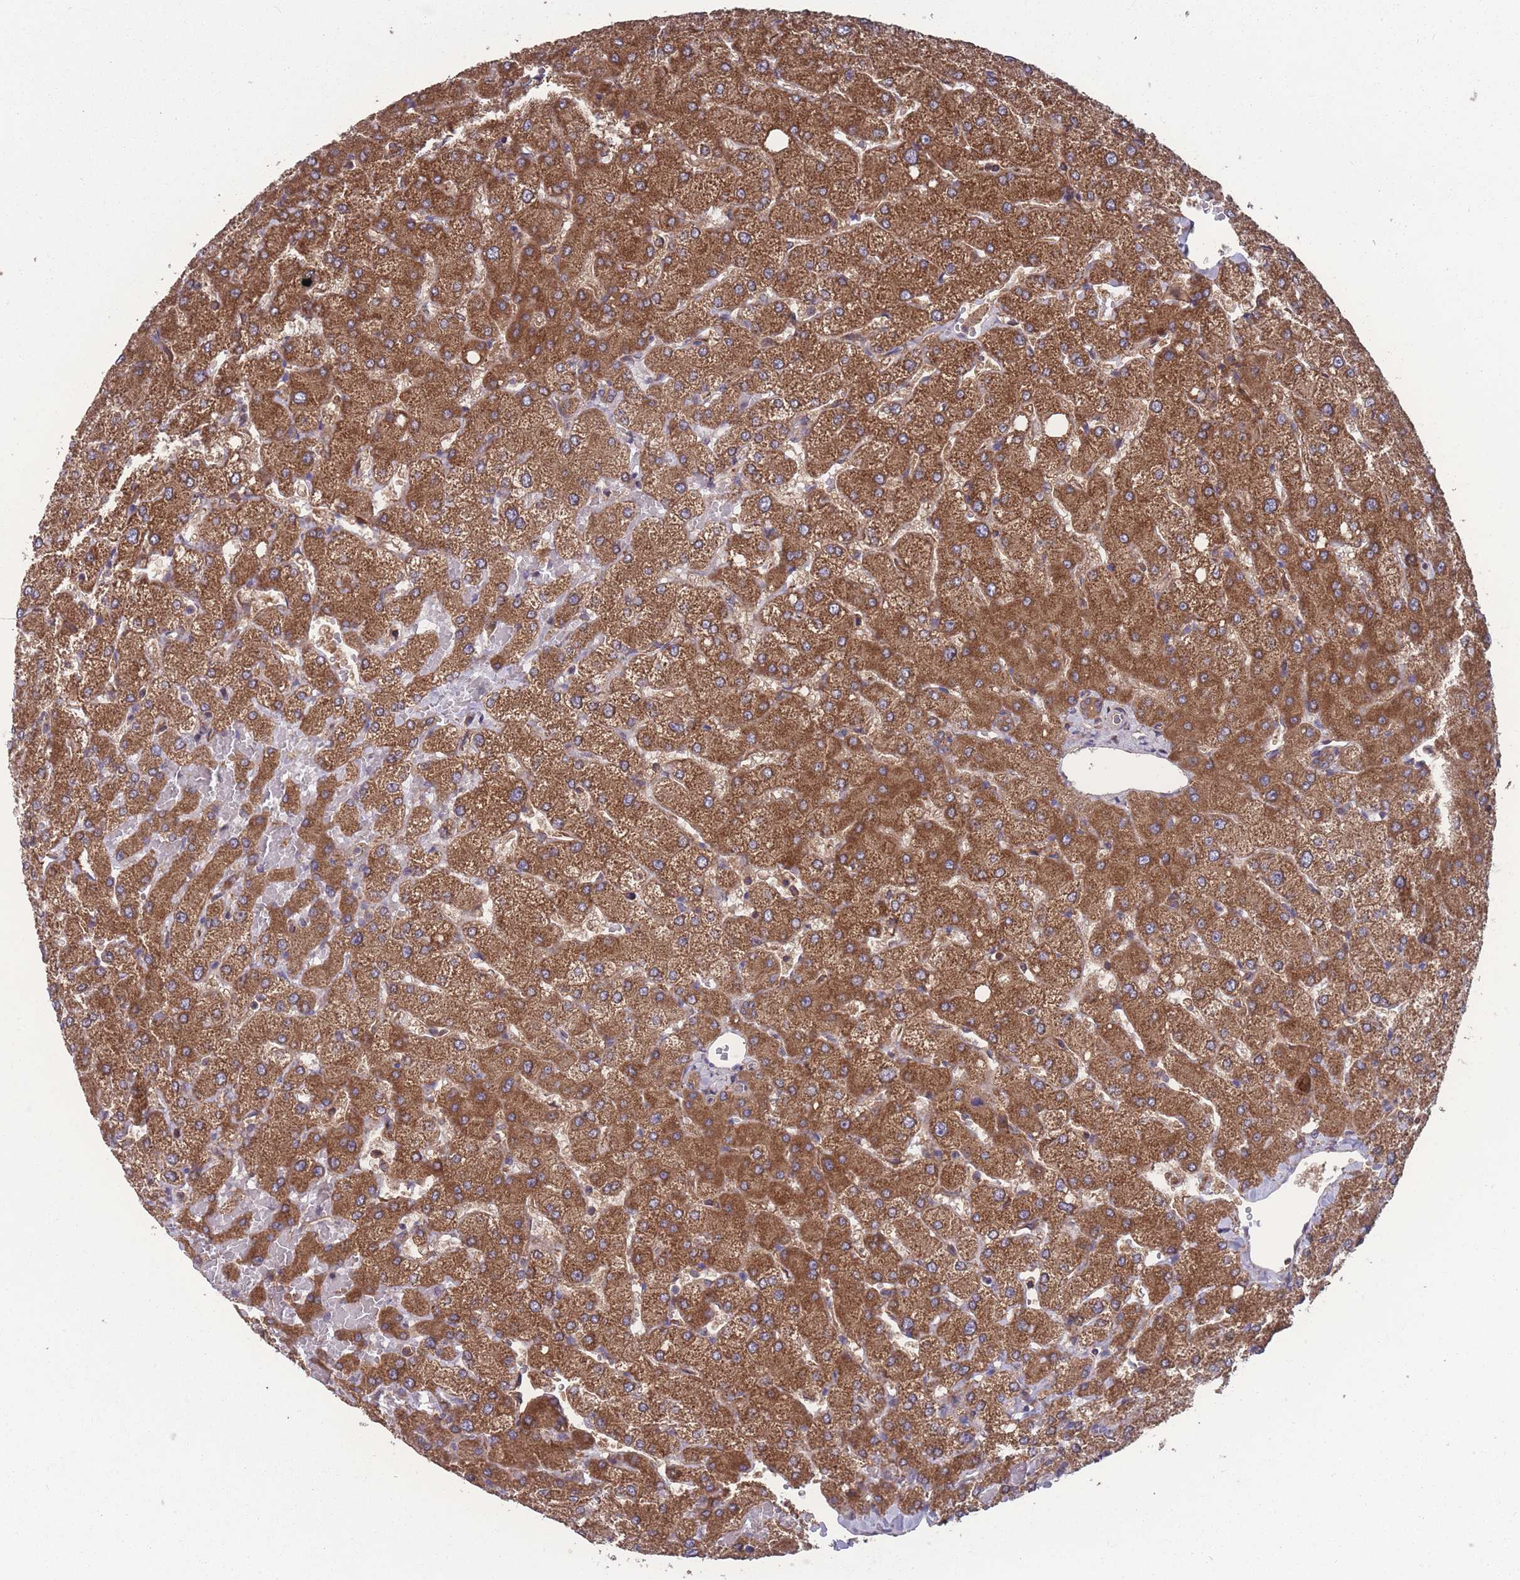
{"staining": {"intensity": "moderate", "quantity": ">75%", "location": "cytoplasmic/membranous"}, "tissue": "liver", "cell_type": "Cholangiocytes", "image_type": "normal", "snomed": [{"axis": "morphology", "description": "Normal tissue, NOS"}, {"axis": "topography", "description": "Liver"}], "caption": "Immunohistochemical staining of normal liver exhibits moderate cytoplasmic/membranous protein staining in about >75% of cholangiocytes.", "gene": "ZPR1", "patient": {"sex": "female", "age": 54}}